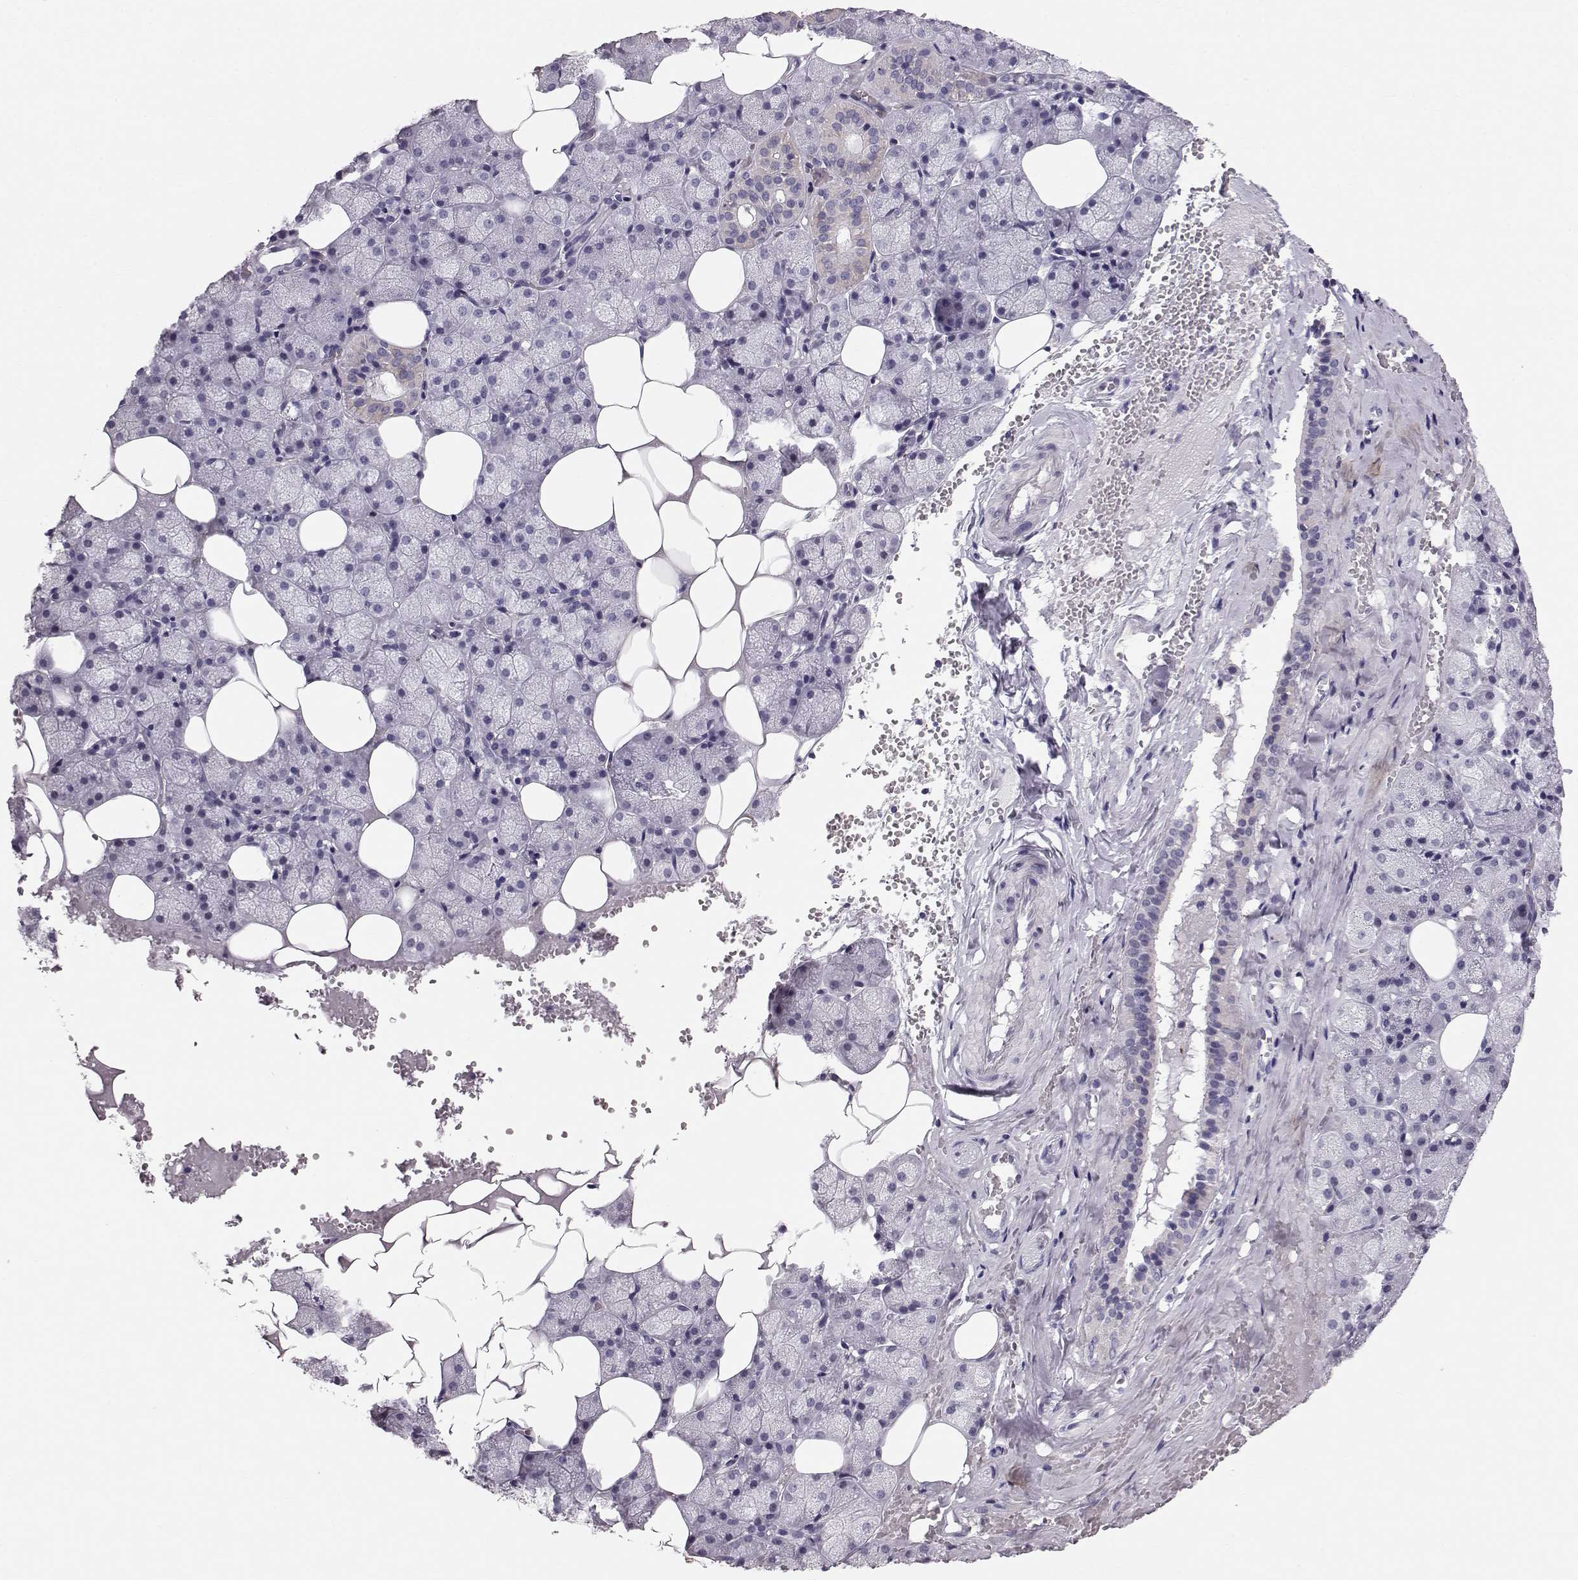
{"staining": {"intensity": "weak", "quantity": "<25%", "location": "cytoplasmic/membranous"}, "tissue": "salivary gland", "cell_type": "Glandular cells", "image_type": "normal", "snomed": [{"axis": "morphology", "description": "Normal tissue, NOS"}, {"axis": "topography", "description": "Salivary gland"}], "caption": "Glandular cells are negative for brown protein staining in unremarkable salivary gland. The staining is performed using DAB brown chromogen with nuclei counter-stained in using hematoxylin.", "gene": "POU1F1", "patient": {"sex": "male", "age": 38}}